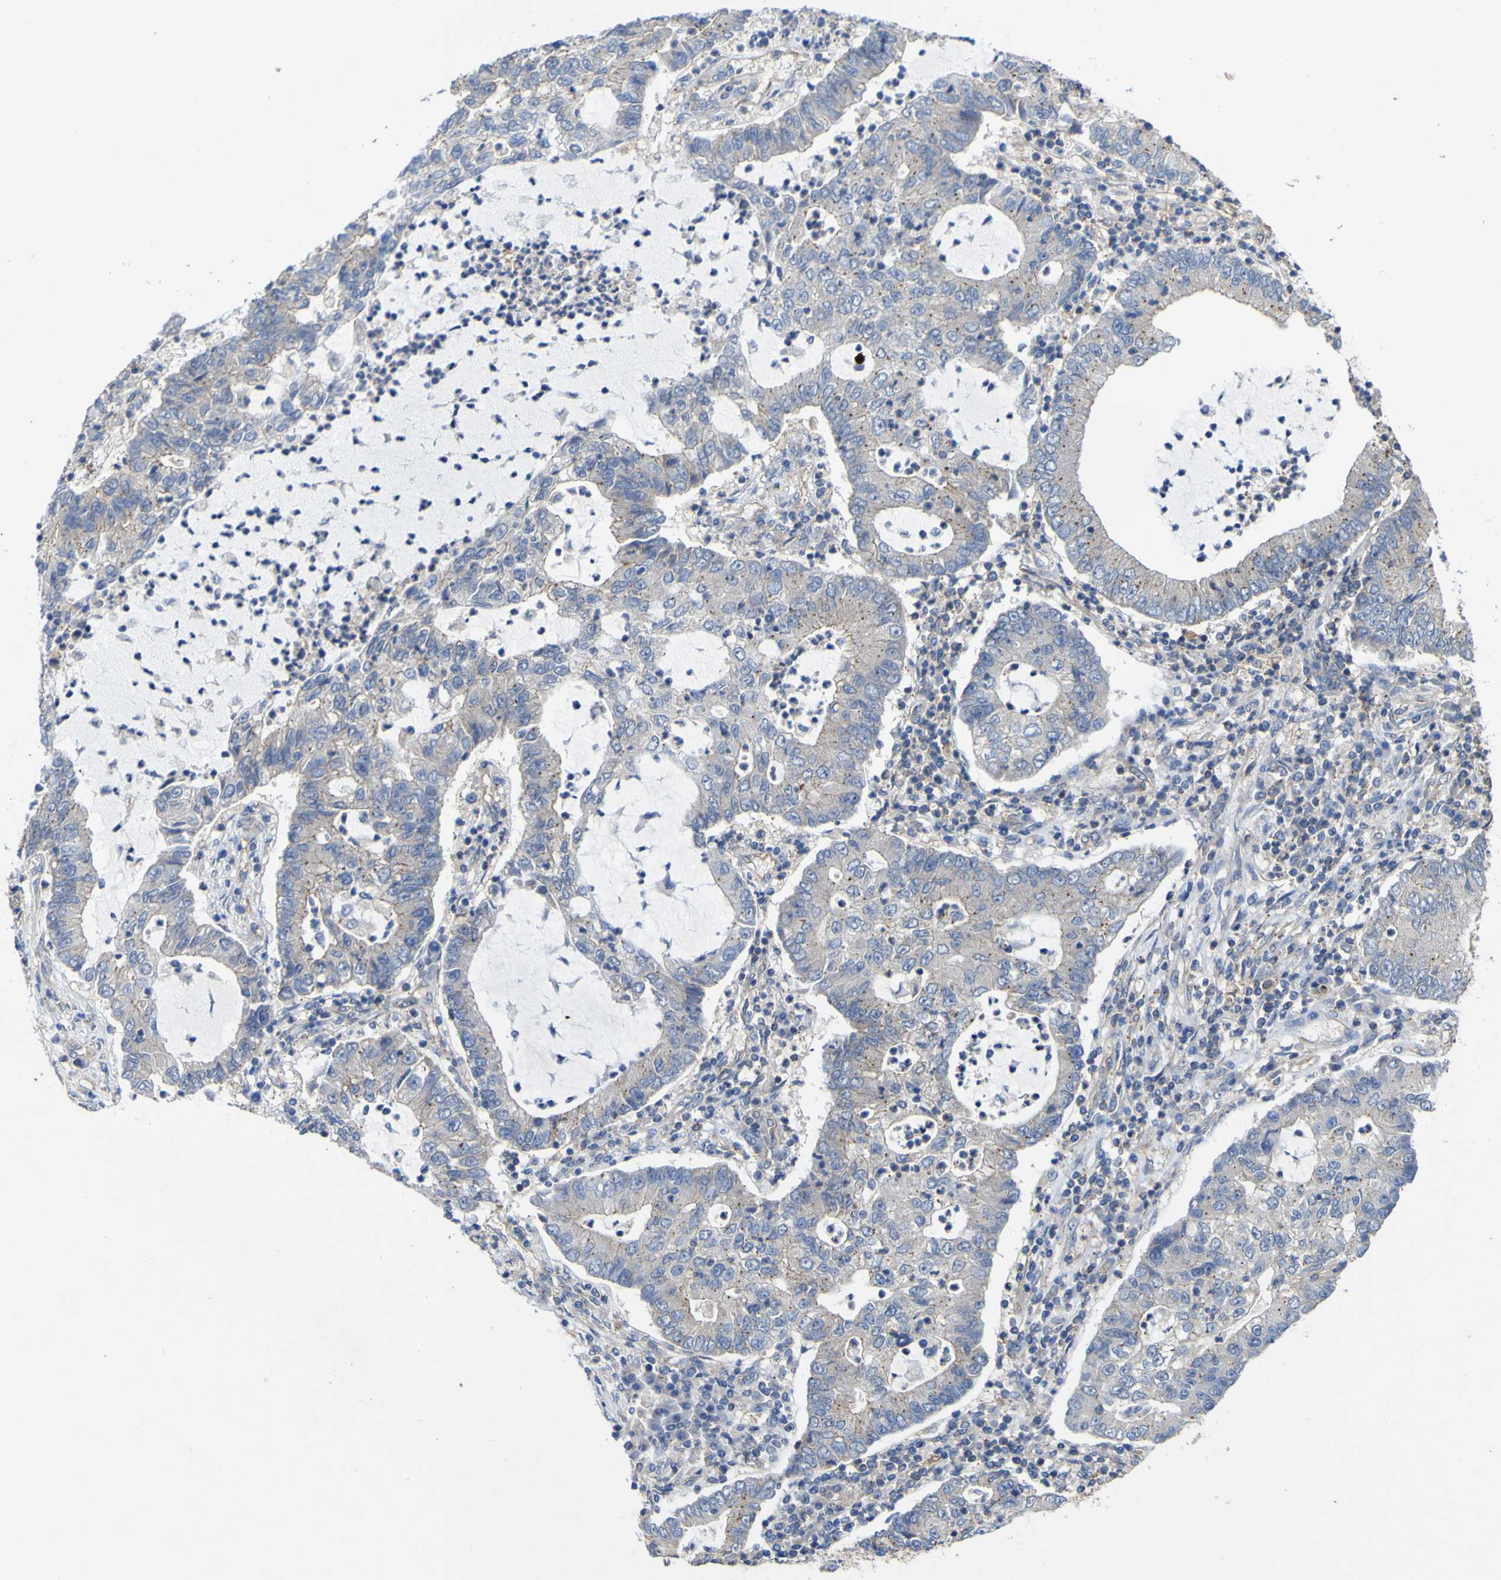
{"staining": {"intensity": "moderate", "quantity": "<25%", "location": "cytoplasmic/membranous"}, "tissue": "lung cancer", "cell_type": "Tumor cells", "image_type": "cancer", "snomed": [{"axis": "morphology", "description": "Adenocarcinoma, NOS"}, {"axis": "topography", "description": "Lung"}], "caption": "Immunohistochemistry of adenocarcinoma (lung) demonstrates low levels of moderate cytoplasmic/membranous staining in about <25% of tumor cells. The staining was performed using DAB, with brown indicating positive protein expression. Nuclei are stained blue with hematoxylin.", "gene": "TNFSF15", "patient": {"sex": "female", "age": 51}}